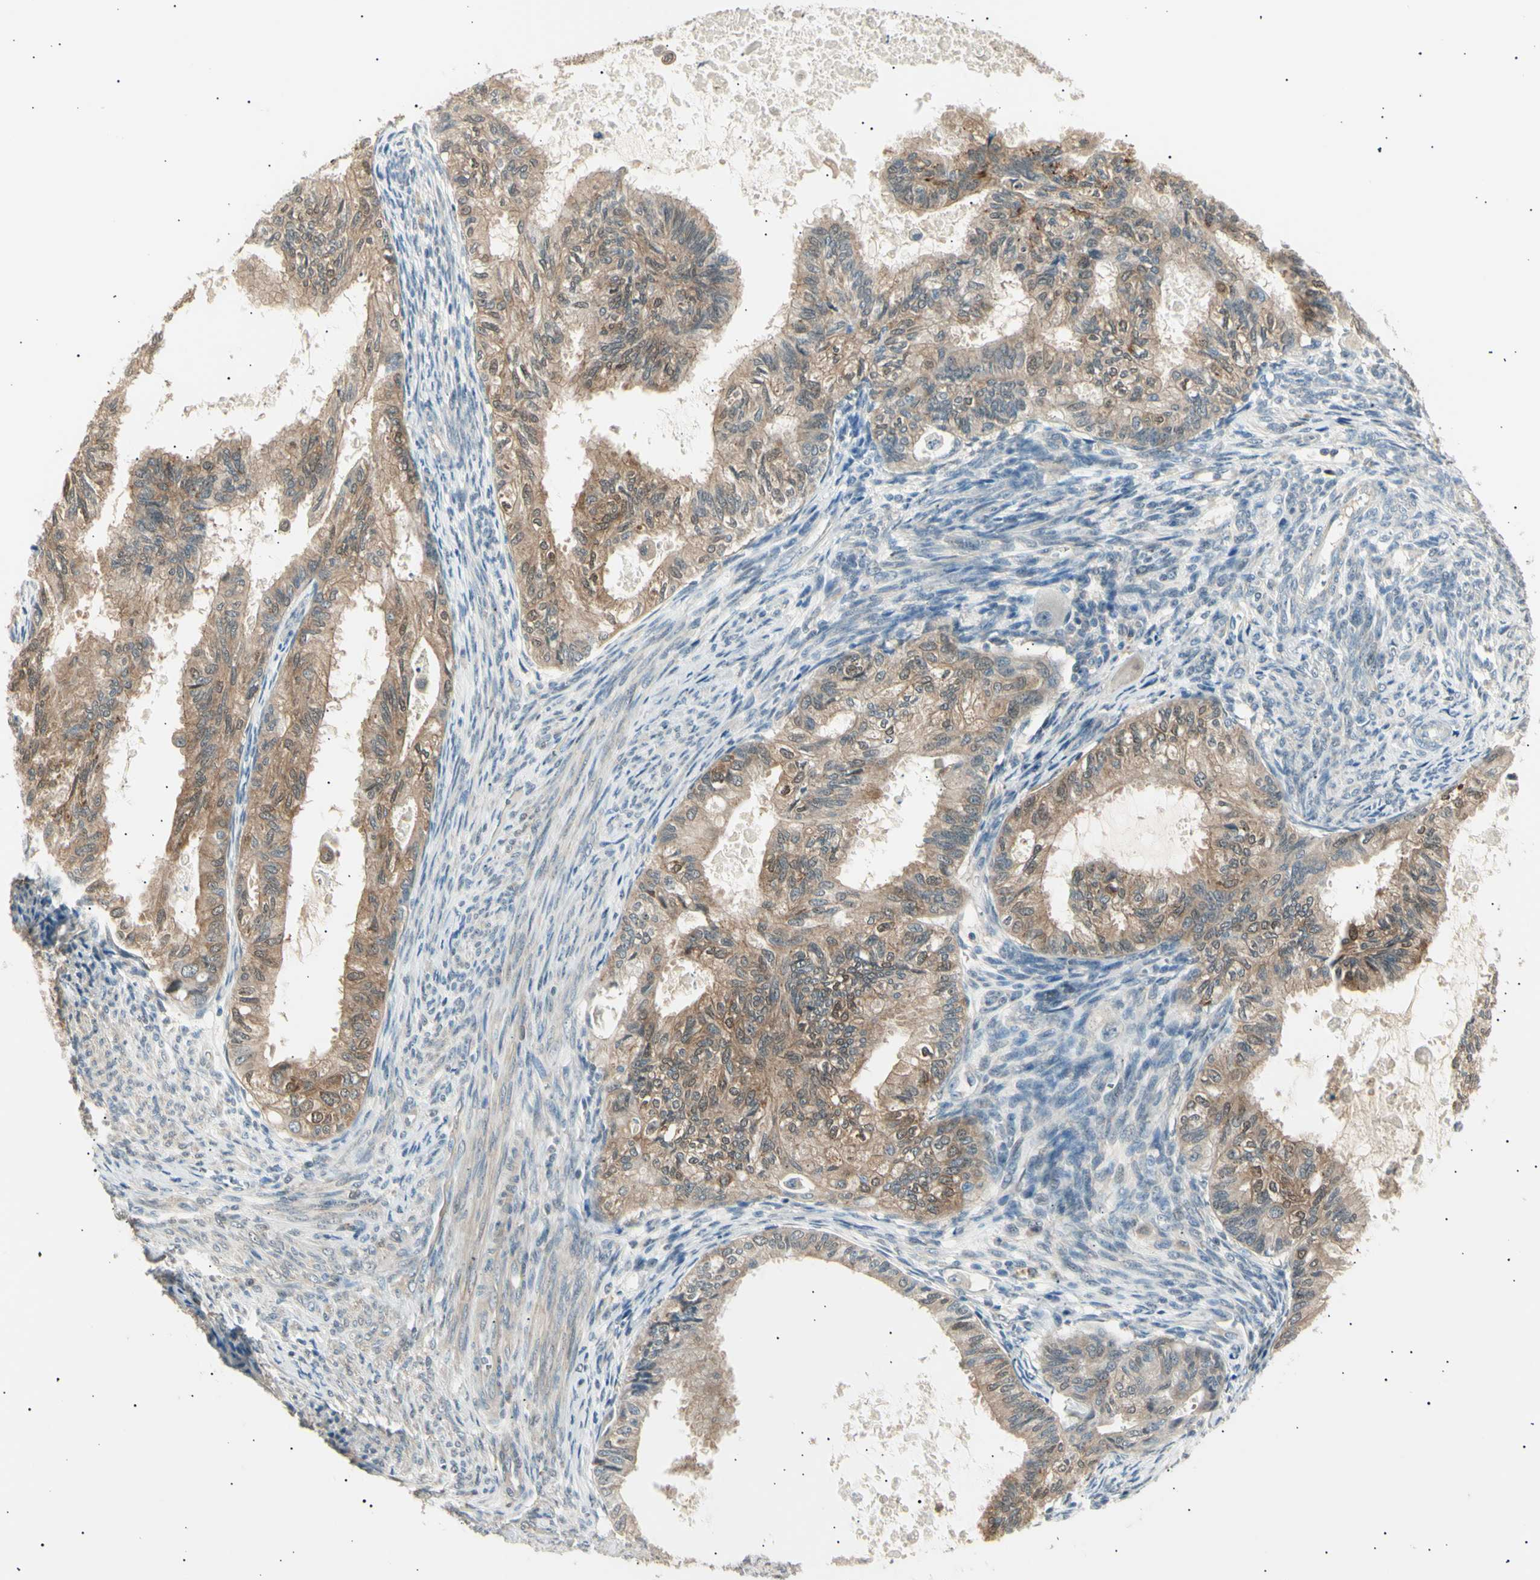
{"staining": {"intensity": "moderate", "quantity": ">75%", "location": "cytoplasmic/membranous,nuclear"}, "tissue": "cervical cancer", "cell_type": "Tumor cells", "image_type": "cancer", "snomed": [{"axis": "morphology", "description": "Normal tissue, NOS"}, {"axis": "morphology", "description": "Adenocarcinoma, NOS"}, {"axis": "topography", "description": "Cervix"}, {"axis": "topography", "description": "Endometrium"}], "caption": "Immunohistochemistry (IHC) (DAB) staining of human cervical cancer demonstrates moderate cytoplasmic/membranous and nuclear protein expression in about >75% of tumor cells.", "gene": "LHPP", "patient": {"sex": "female", "age": 86}}